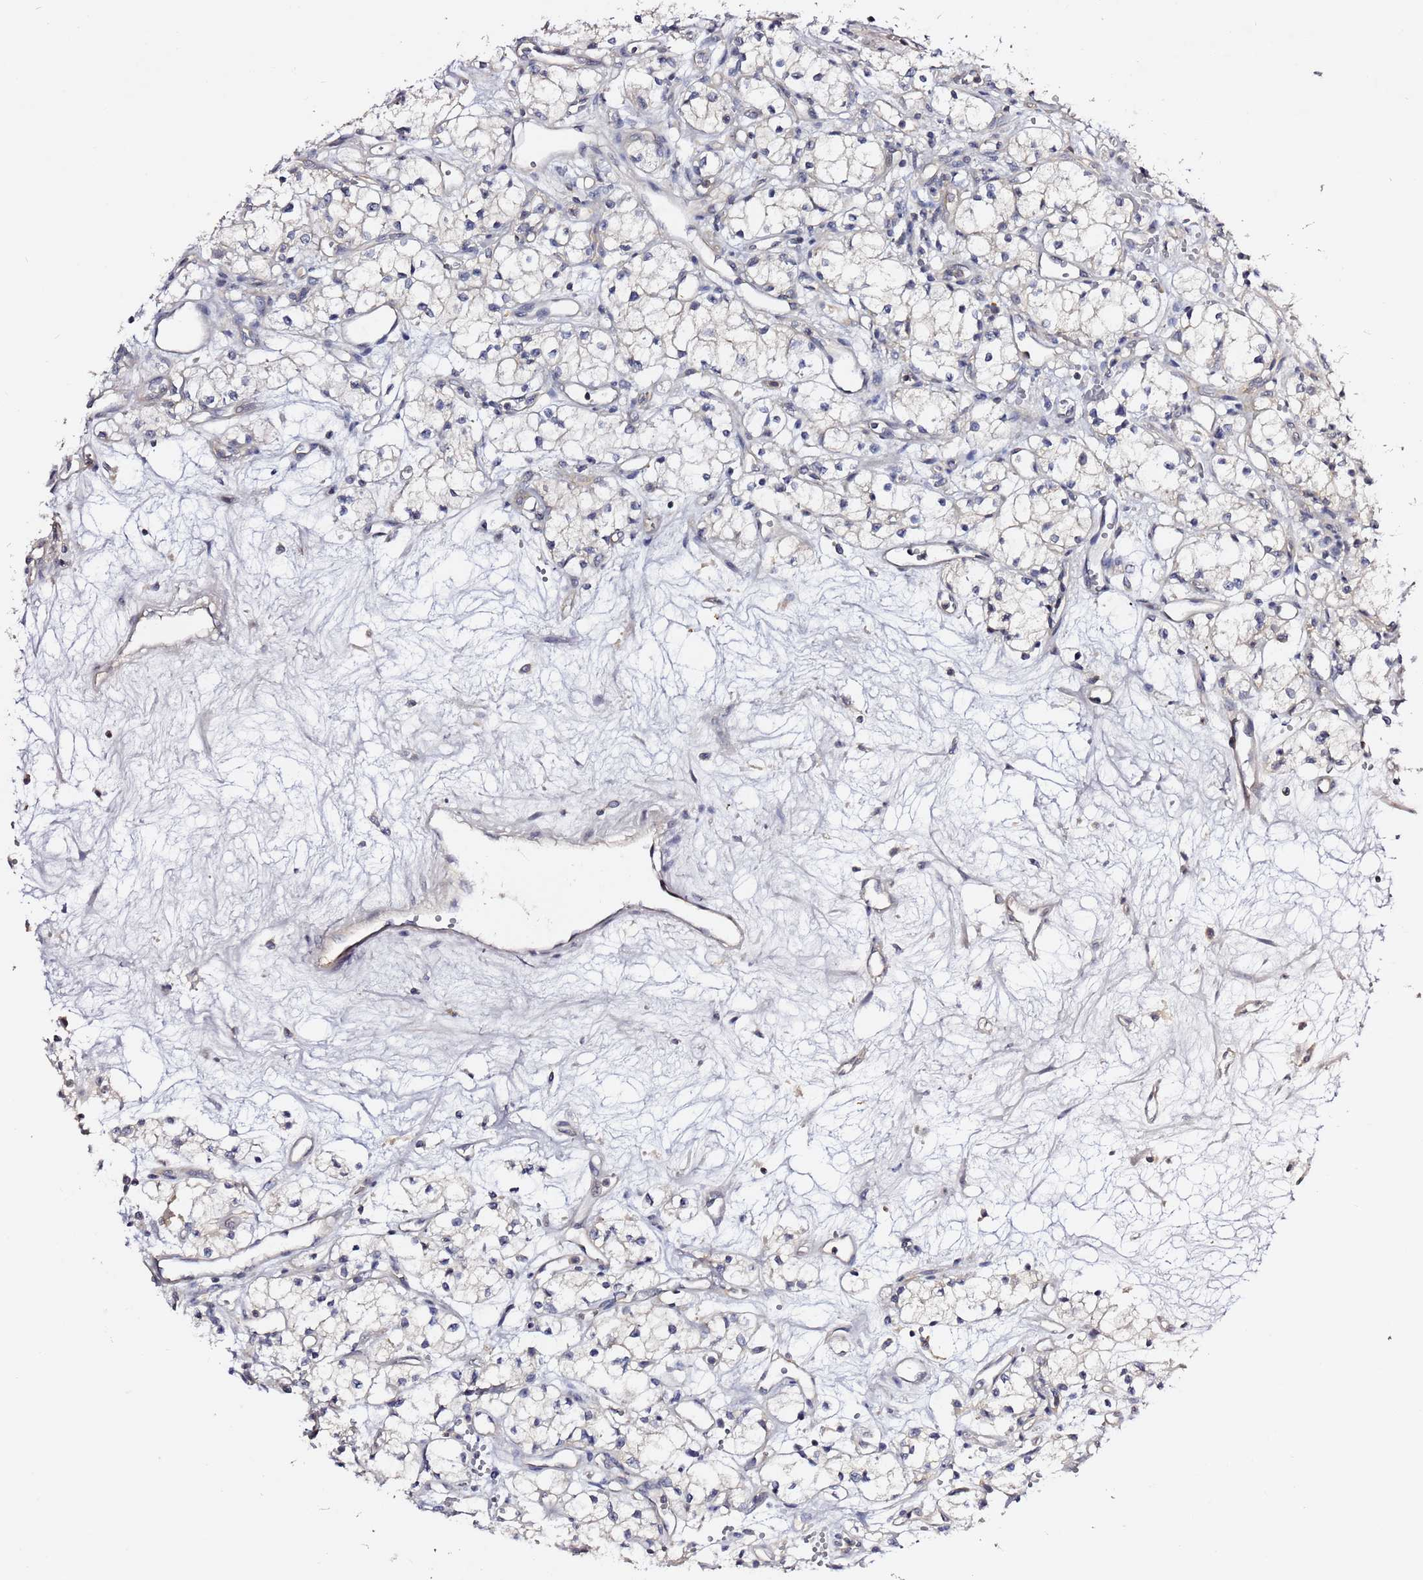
{"staining": {"intensity": "negative", "quantity": "none", "location": "none"}, "tissue": "renal cancer", "cell_type": "Tumor cells", "image_type": "cancer", "snomed": [{"axis": "morphology", "description": "Adenocarcinoma, NOS"}, {"axis": "topography", "description": "Kidney"}], "caption": "Protein analysis of renal cancer (adenocarcinoma) shows no significant positivity in tumor cells.", "gene": "LENG1", "patient": {"sex": "male", "age": 59}}